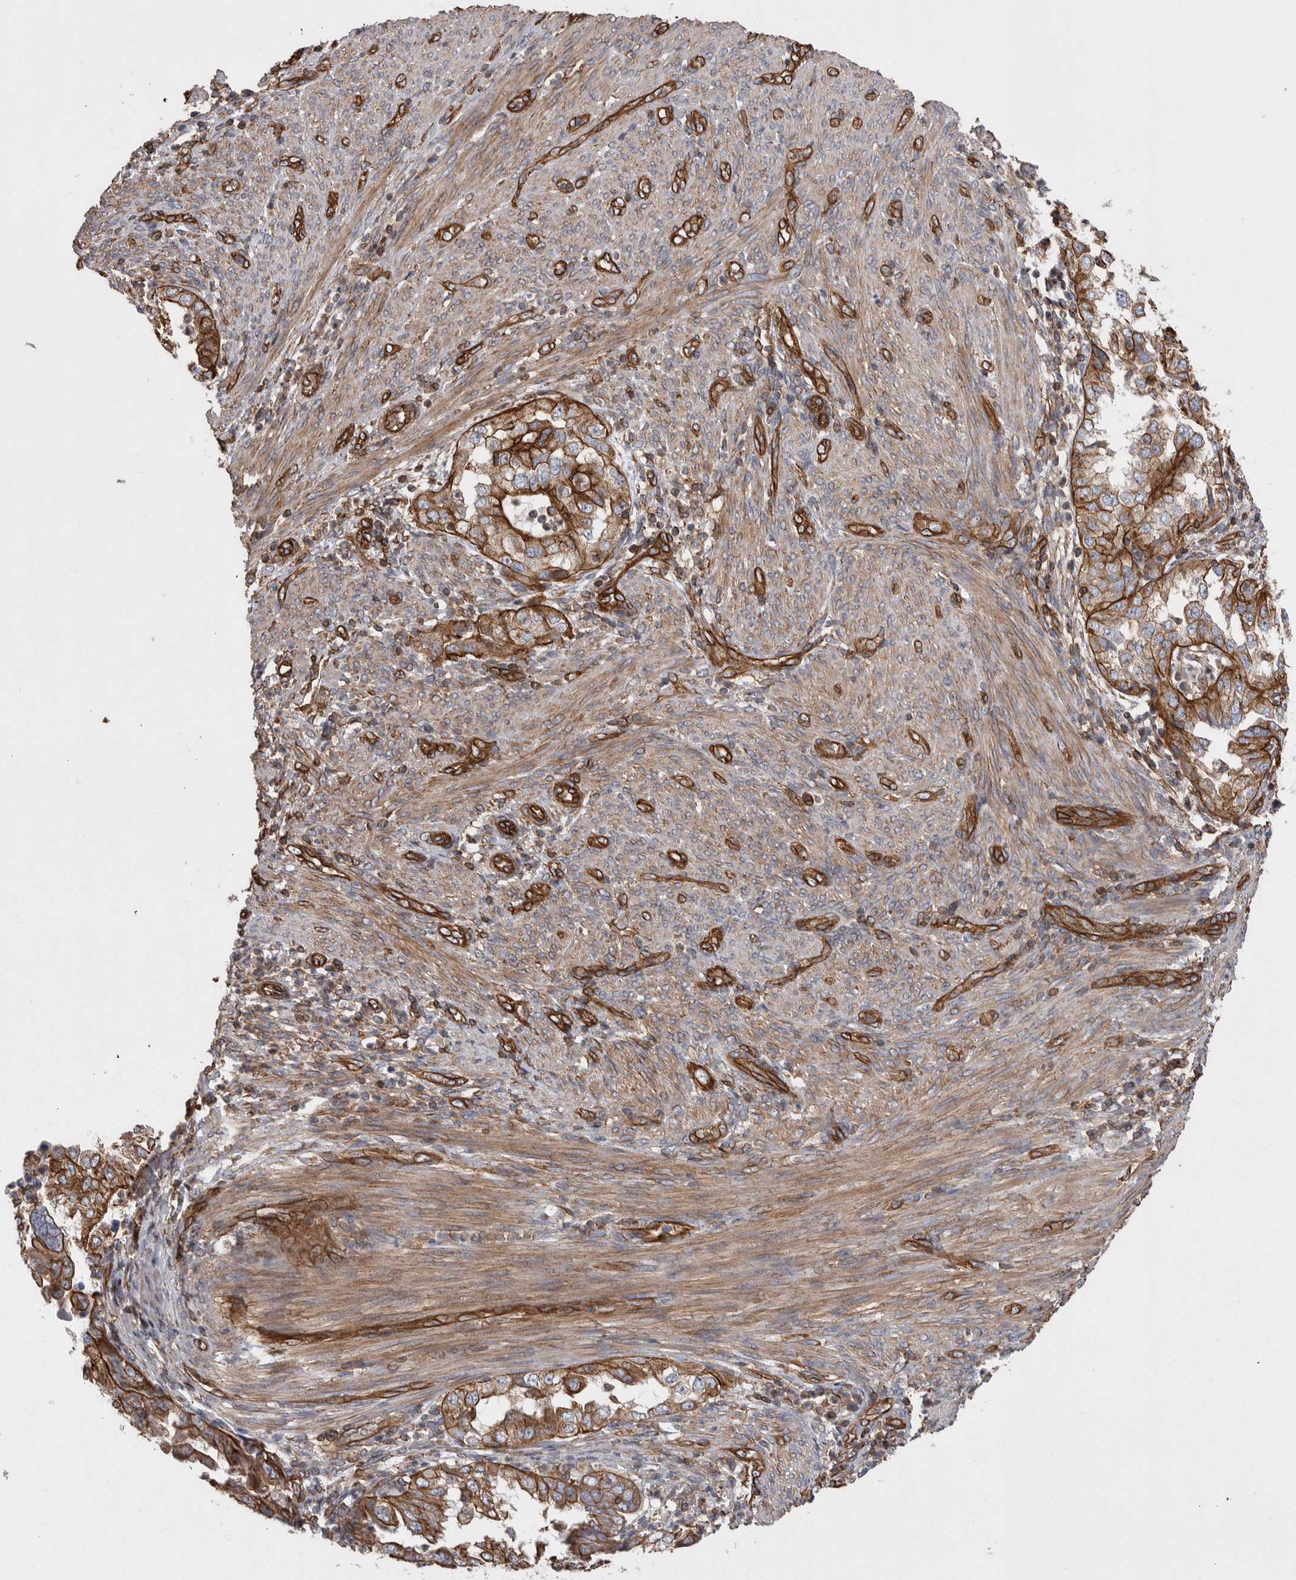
{"staining": {"intensity": "strong", "quantity": ">75%", "location": "cytoplasmic/membranous"}, "tissue": "endometrial cancer", "cell_type": "Tumor cells", "image_type": "cancer", "snomed": [{"axis": "morphology", "description": "Adenocarcinoma, NOS"}, {"axis": "topography", "description": "Endometrium"}], "caption": "Protein staining displays strong cytoplasmic/membranous staining in about >75% of tumor cells in adenocarcinoma (endometrial).", "gene": "KIF12", "patient": {"sex": "female", "age": 85}}